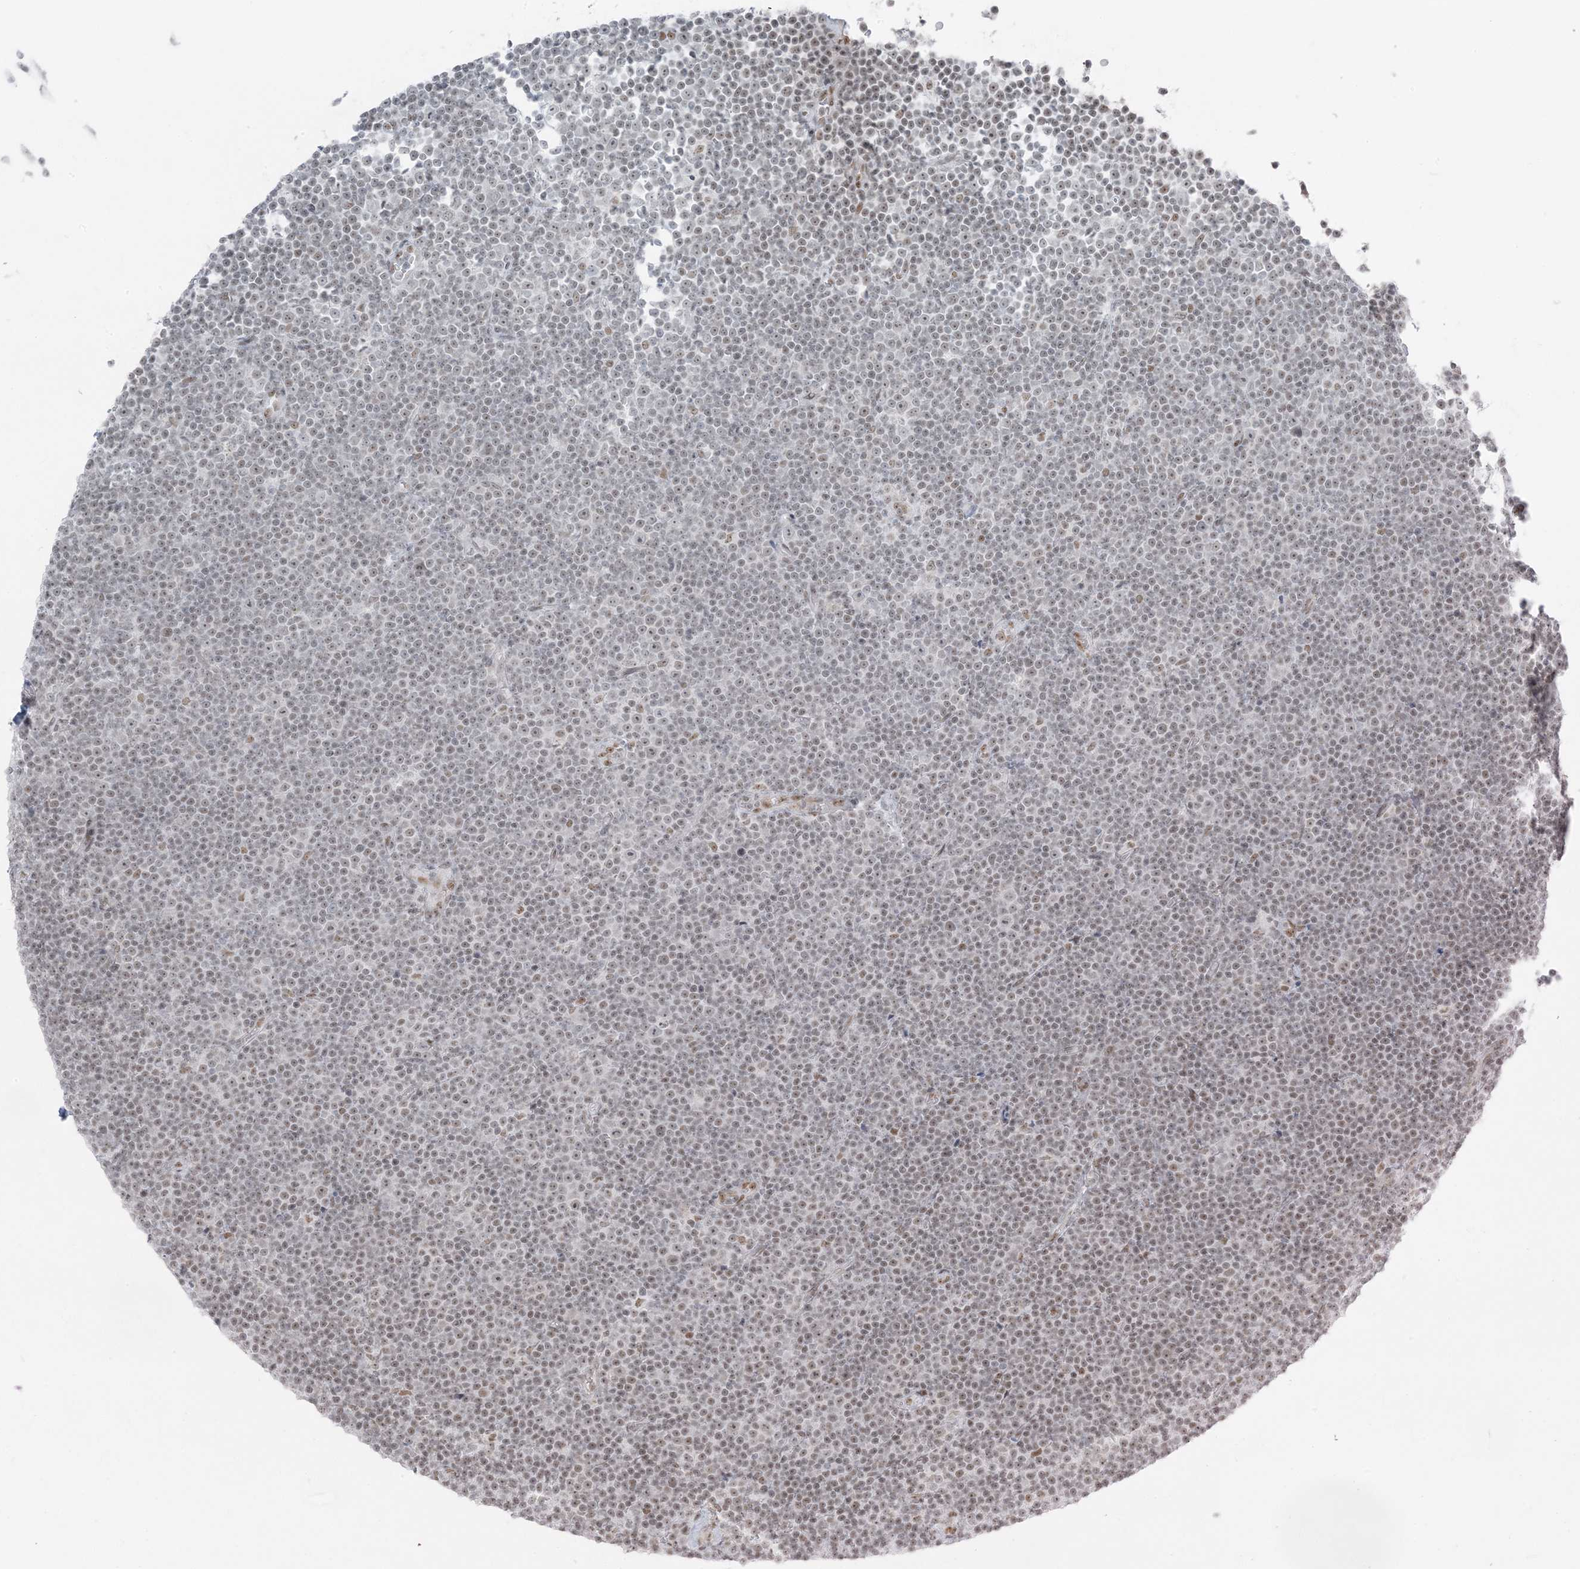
{"staining": {"intensity": "weak", "quantity": "25%-75%", "location": "nuclear"}, "tissue": "lymphoma", "cell_type": "Tumor cells", "image_type": "cancer", "snomed": [{"axis": "morphology", "description": "Malignant lymphoma, non-Hodgkin's type, Low grade"}, {"axis": "topography", "description": "Lymph node"}], "caption": "The photomicrograph displays staining of lymphoma, revealing weak nuclear protein positivity (brown color) within tumor cells.", "gene": "ZNF787", "patient": {"sex": "female", "age": 67}}